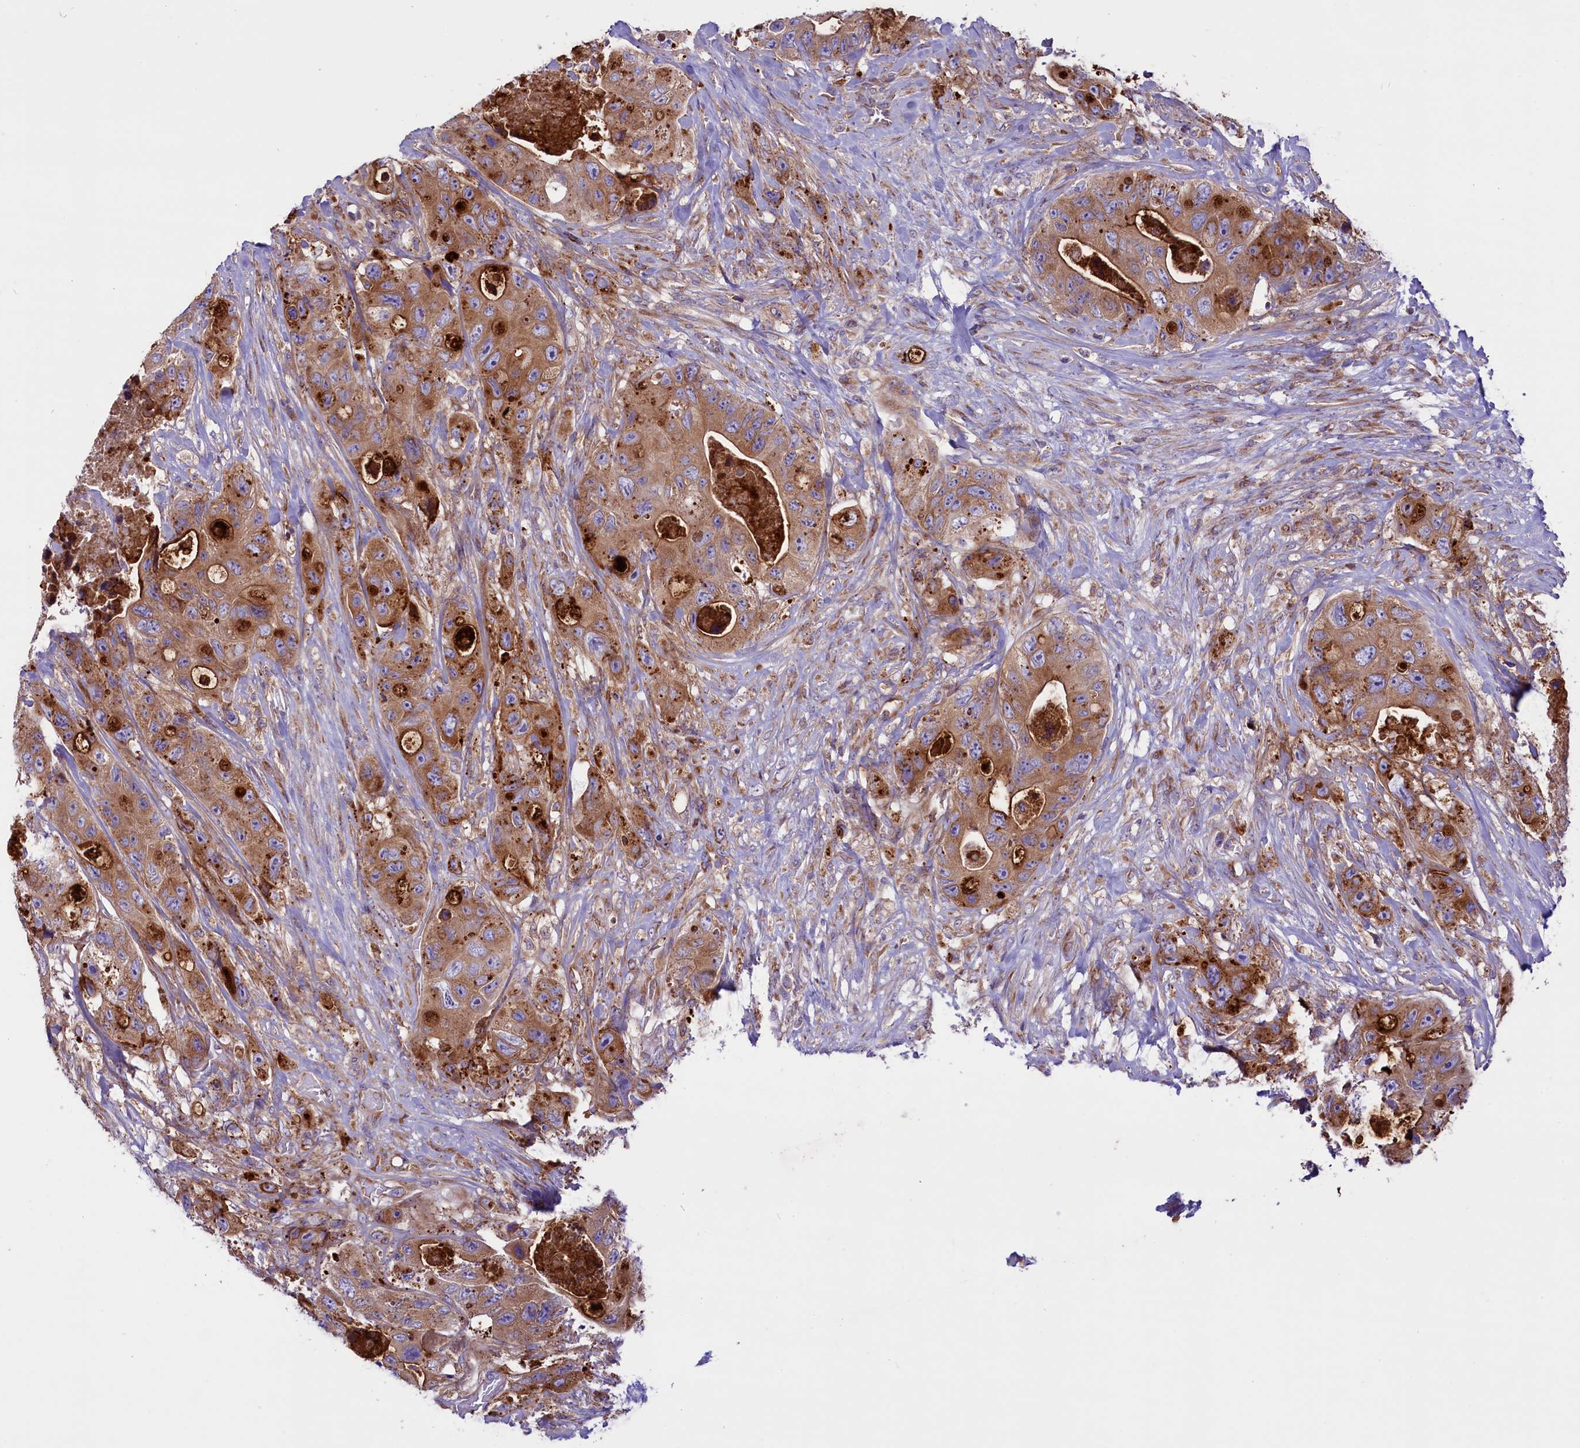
{"staining": {"intensity": "moderate", "quantity": ">75%", "location": "cytoplasmic/membranous"}, "tissue": "colorectal cancer", "cell_type": "Tumor cells", "image_type": "cancer", "snomed": [{"axis": "morphology", "description": "Adenocarcinoma, NOS"}, {"axis": "topography", "description": "Colon"}], "caption": "A medium amount of moderate cytoplasmic/membranous staining is appreciated in approximately >75% of tumor cells in colorectal cancer (adenocarcinoma) tissue. The staining was performed using DAB (3,3'-diaminobenzidine) to visualize the protein expression in brown, while the nuclei were stained in blue with hematoxylin (Magnification: 20x).", "gene": "PTPRU", "patient": {"sex": "female", "age": 46}}